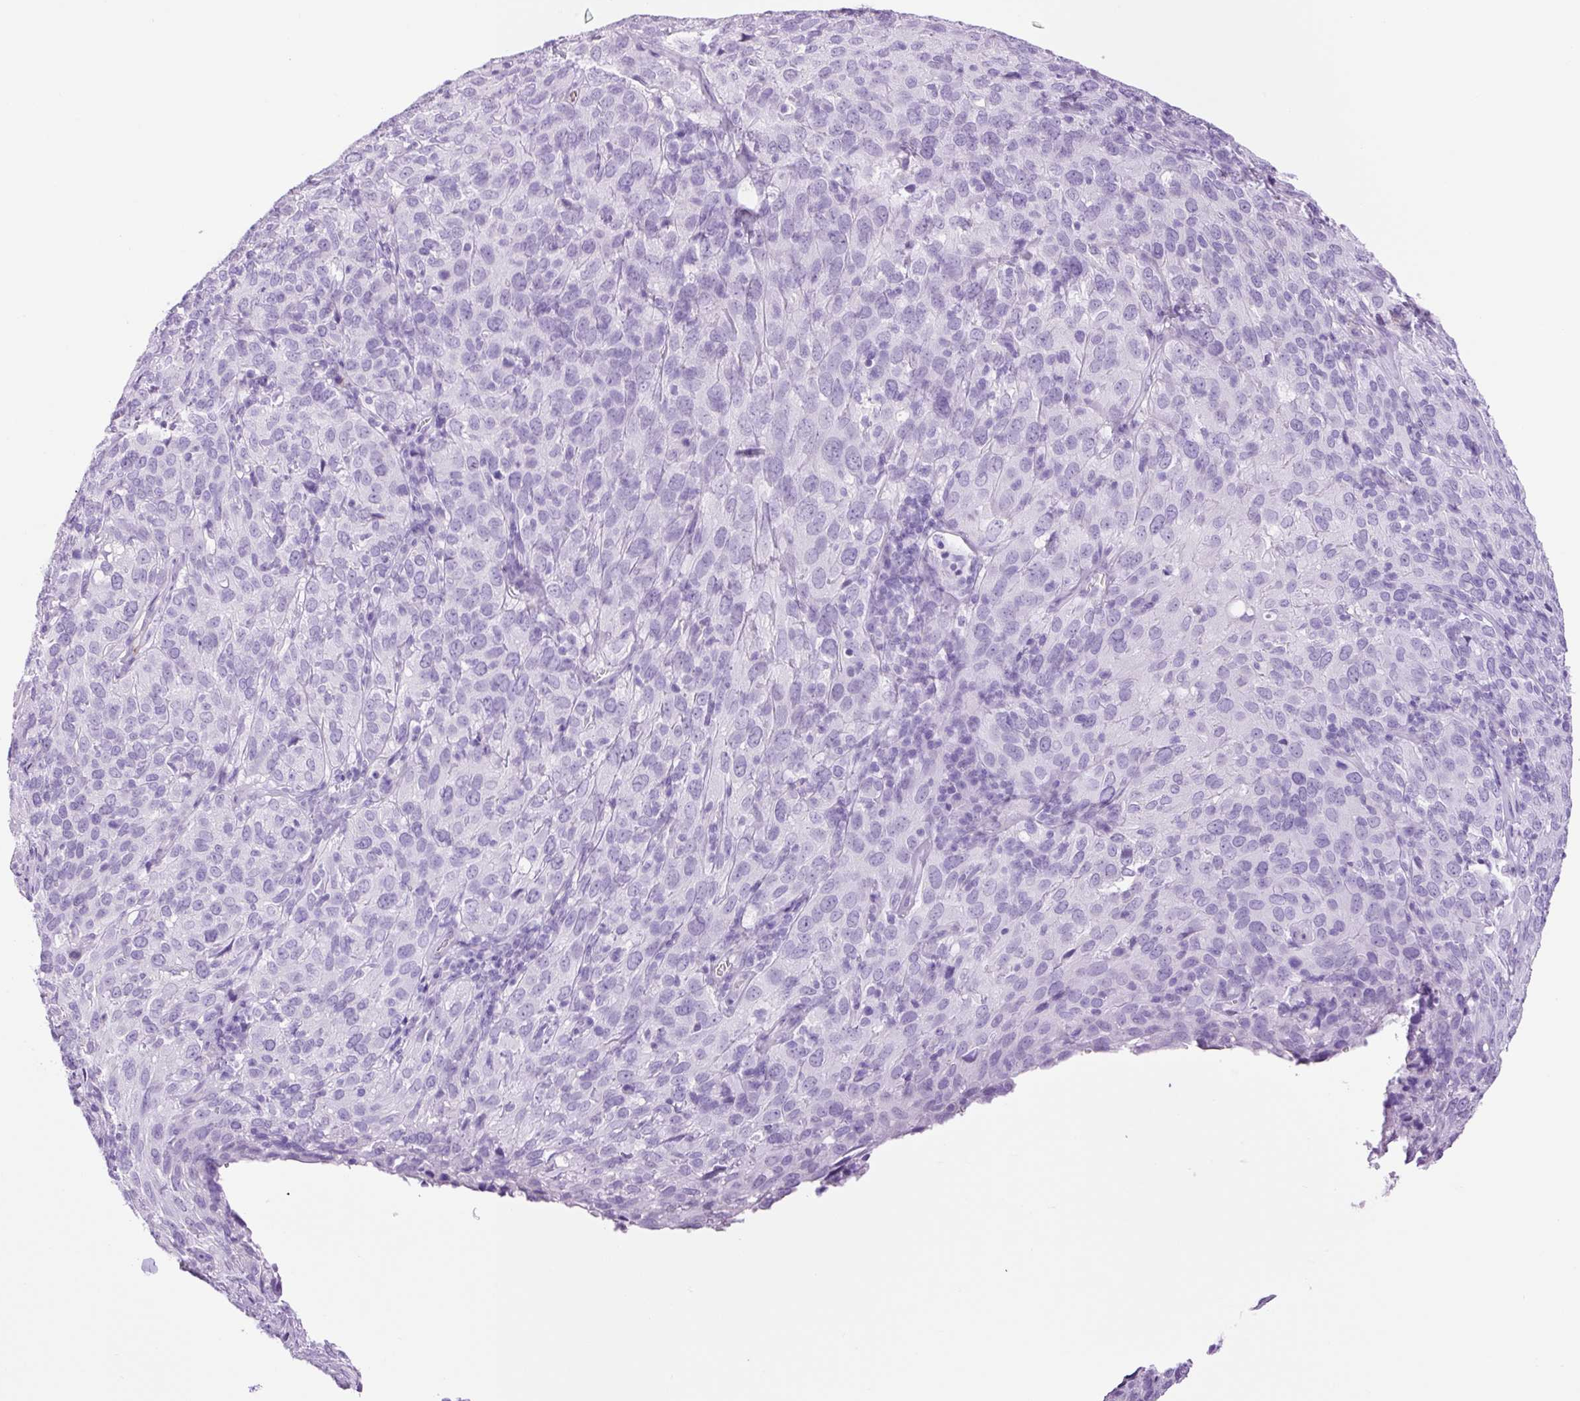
{"staining": {"intensity": "negative", "quantity": "none", "location": "none"}, "tissue": "cervical cancer", "cell_type": "Tumor cells", "image_type": "cancer", "snomed": [{"axis": "morphology", "description": "Squamous cell carcinoma, NOS"}, {"axis": "topography", "description": "Cervix"}], "caption": "A high-resolution micrograph shows immunohistochemistry staining of cervical cancer, which displays no significant expression in tumor cells. The staining is performed using DAB (3,3'-diaminobenzidine) brown chromogen with nuclei counter-stained in using hematoxylin.", "gene": "ADSS1", "patient": {"sex": "female", "age": 51}}